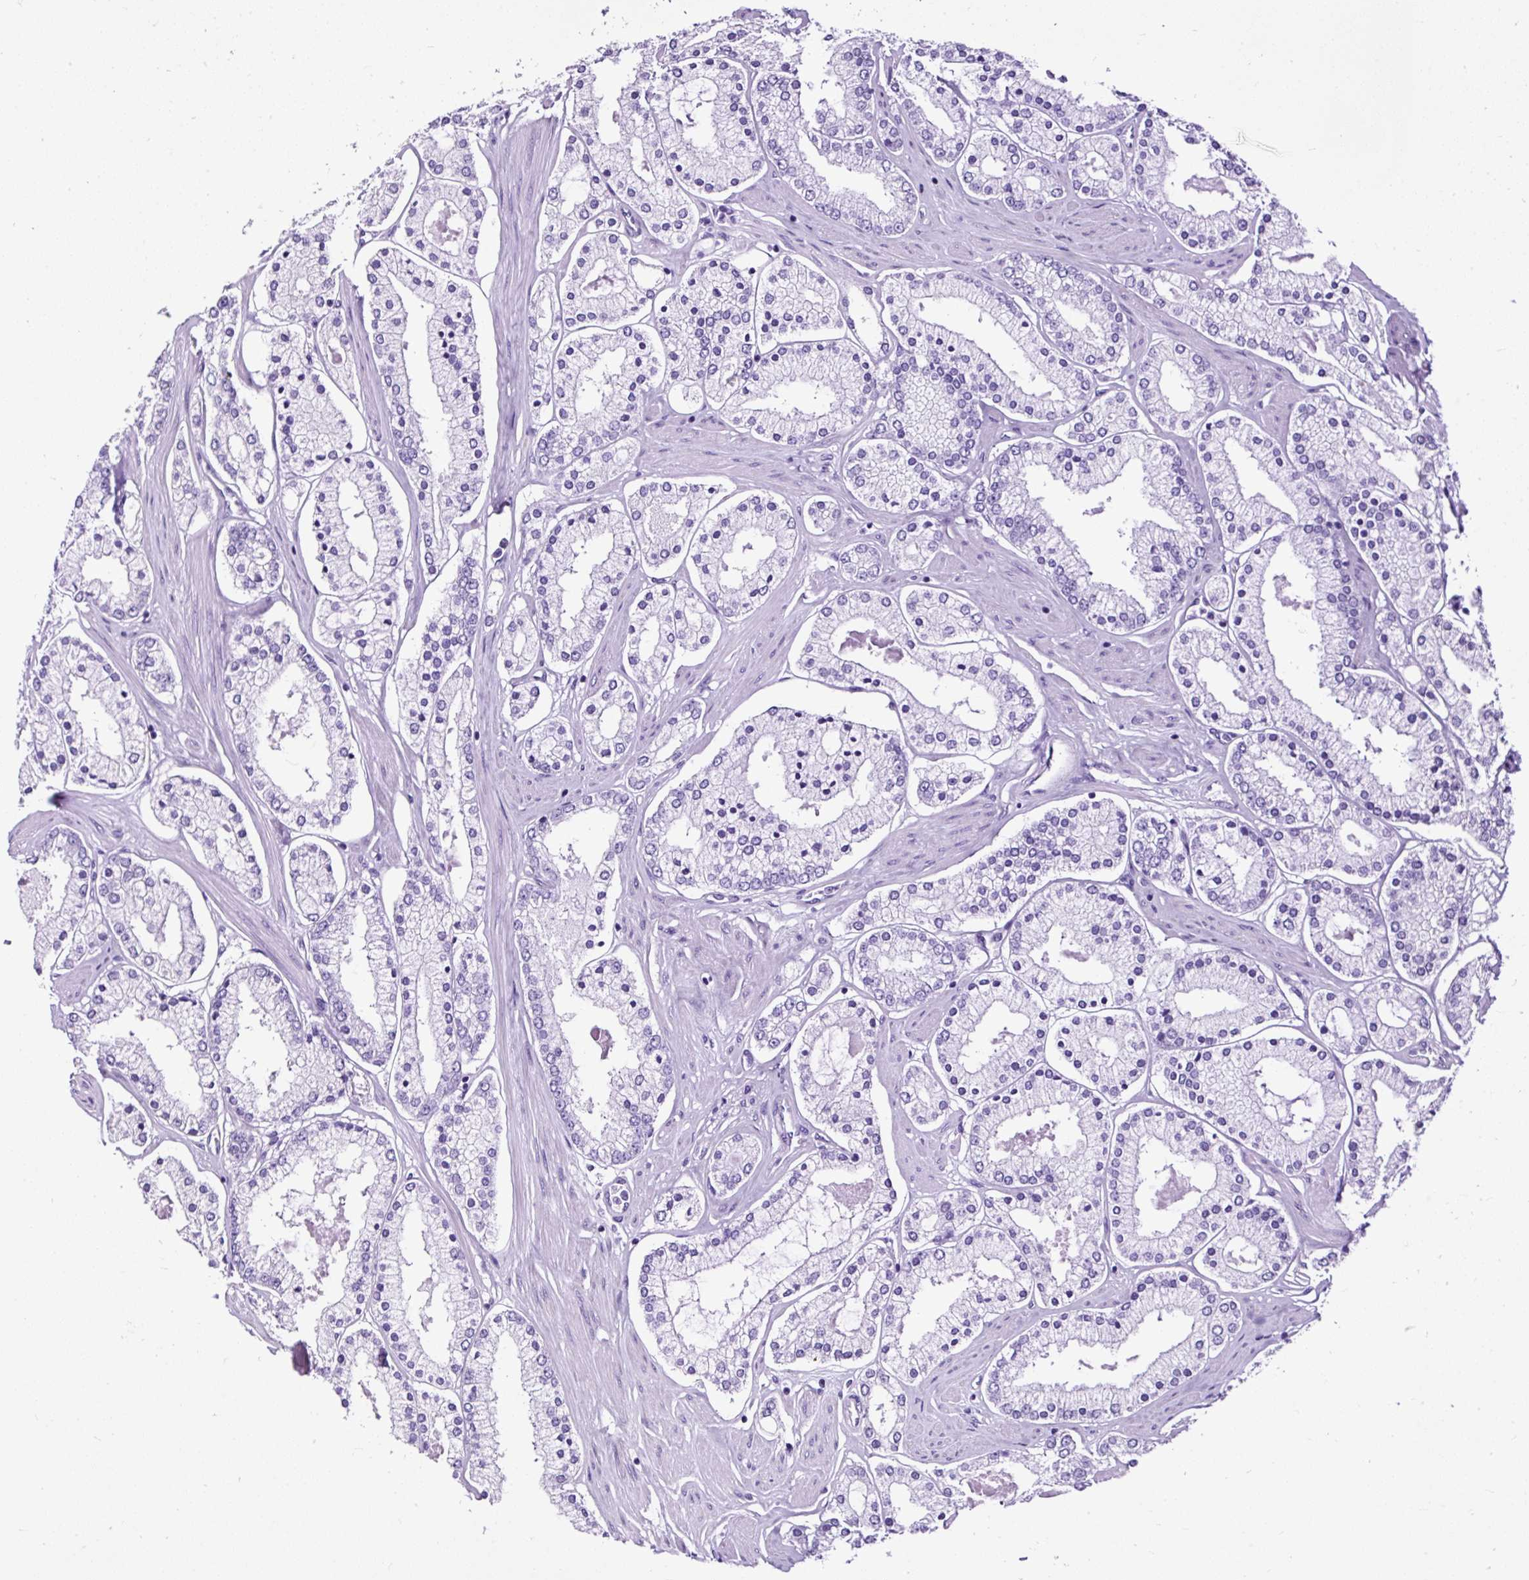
{"staining": {"intensity": "negative", "quantity": "none", "location": "none"}, "tissue": "prostate cancer", "cell_type": "Tumor cells", "image_type": "cancer", "snomed": [{"axis": "morphology", "description": "Adenocarcinoma, Low grade"}, {"axis": "topography", "description": "Prostate"}], "caption": "Tumor cells are negative for protein expression in human prostate low-grade adenocarcinoma. (DAB IHC, high magnification).", "gene": "NTS", "patient": {"sex": "male", "age": 42}}